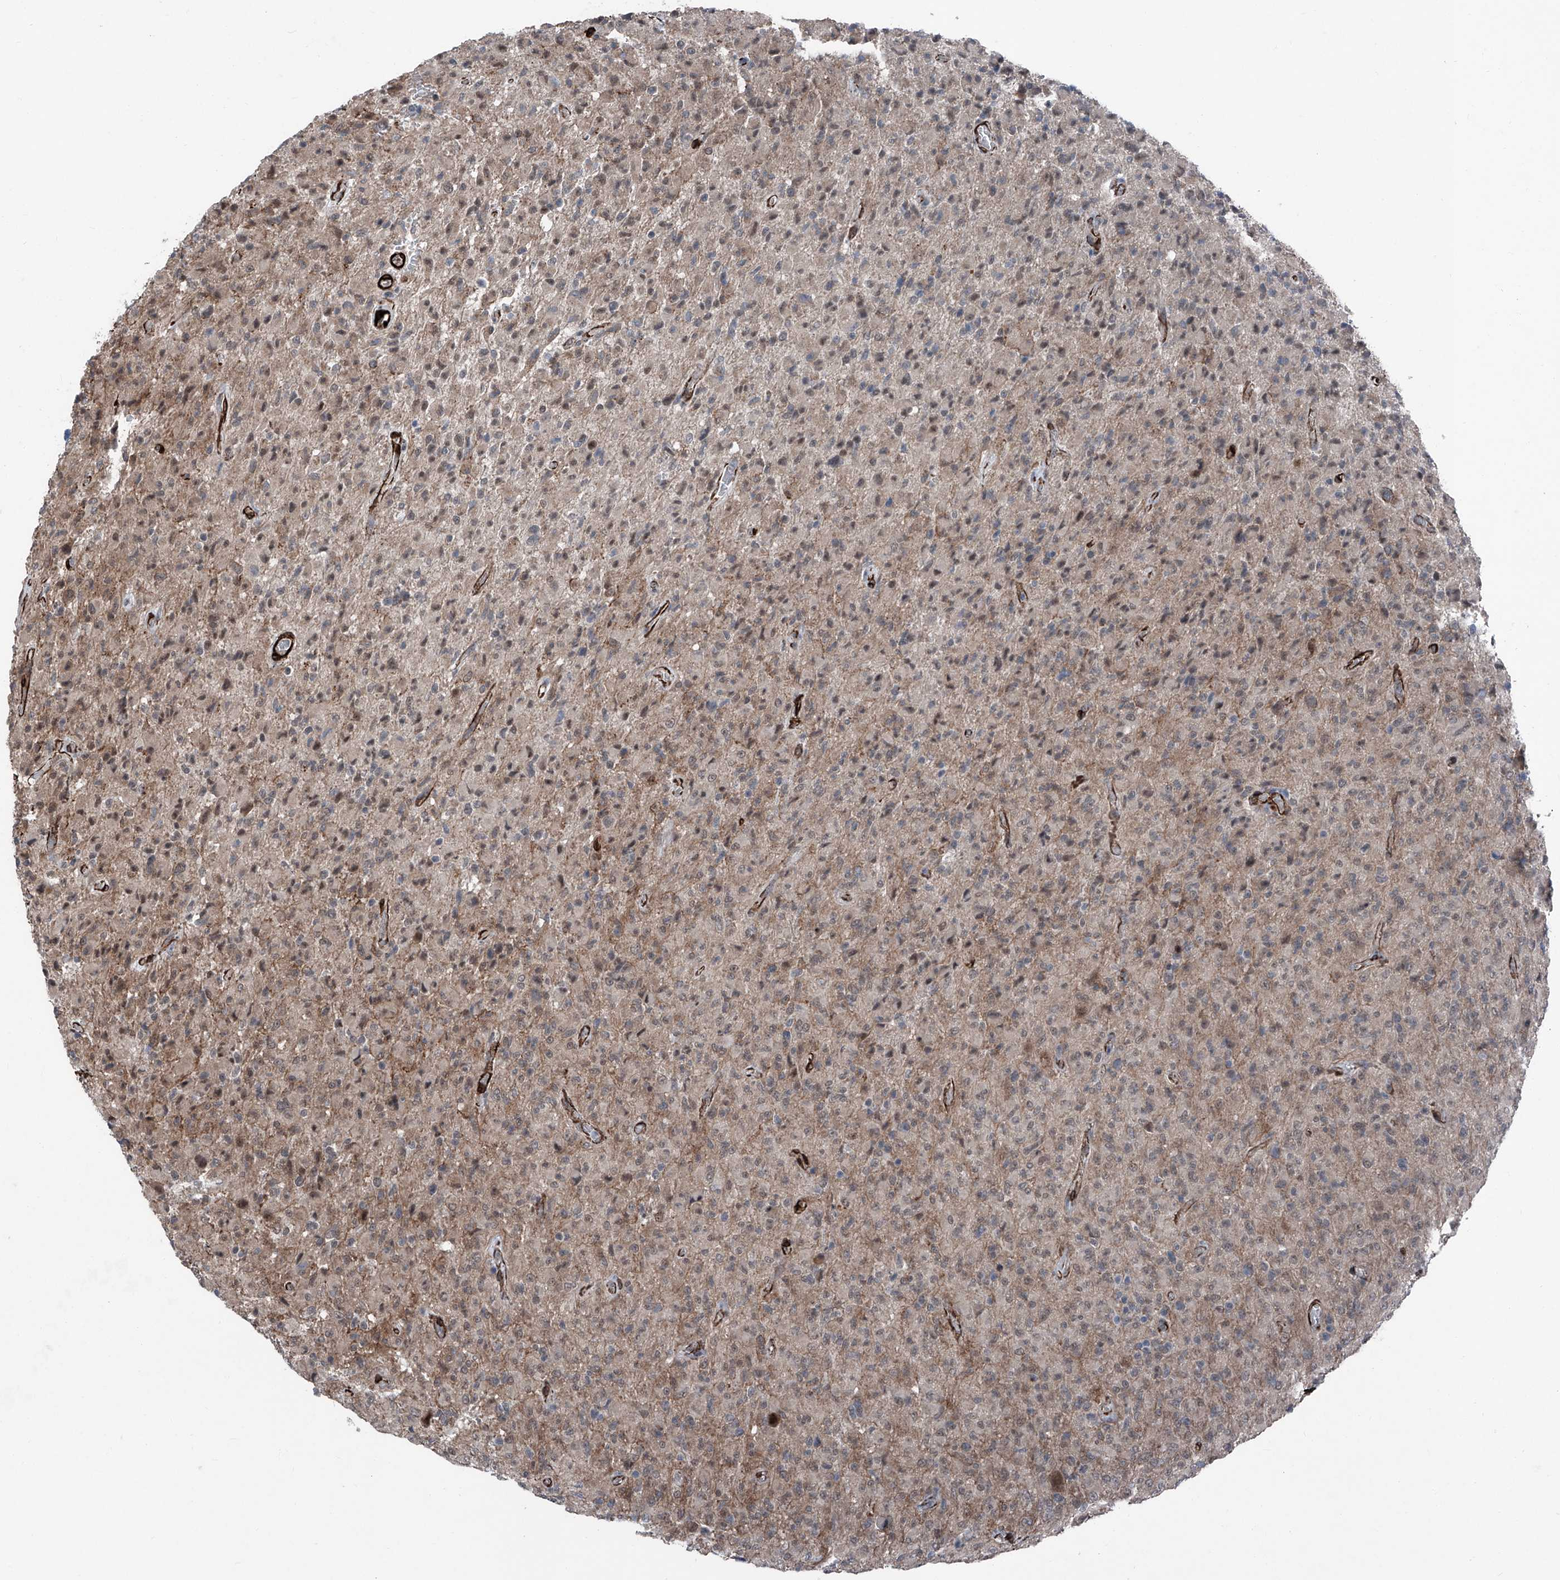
{"staining": {"intensity": "weak", "quantity": "<25%", "location": "cytoplasmic/membranous,nuclear"}, "tissue": "glioma", "cell_type": "Tumor cells", "image_type": "cancer", "snomed": [{"axis": "morphology", "description": "Glioma, malignant, High grade"}, {"axis": "topography", "description": "Brain"}], "caption": "A high-resolution photomicrograph shows immunohistochemistry staining of glioma, which shows no significant positivity in tumor cells.", "gene": "COA7", "patient": {"sex": "female", "age": 57}}